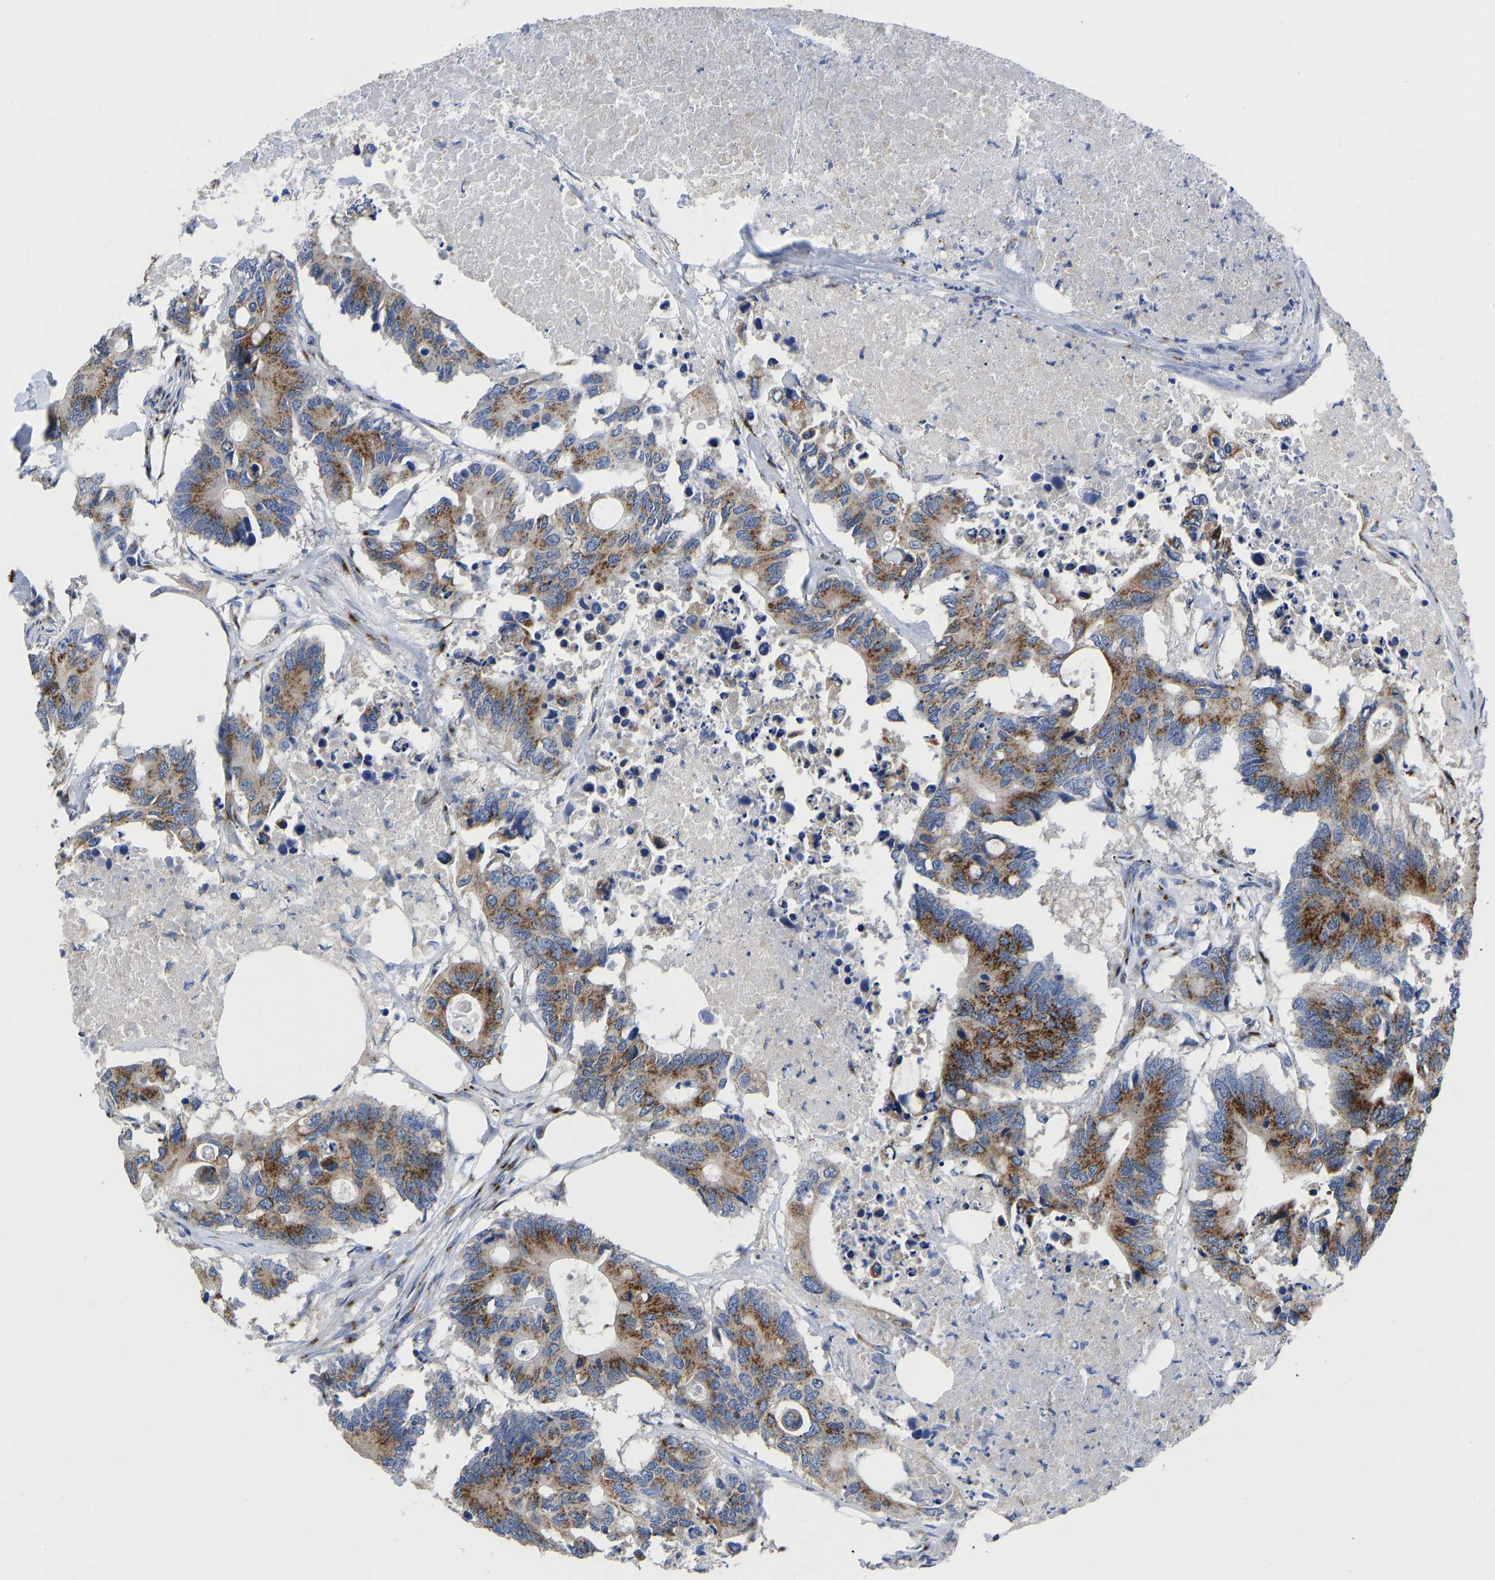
{"staining": {"intensity": "moderate", "quantity": ">75%", "location": "cytoplasmic/membranous"}, "tissue": "colorectal cancer", "cell_type": "Tumor cells", "image_type": "cancer", "snomed": [{"axis": "morphology", "description": "Adenocarcinoma, NOS"}, {"axis": "topography", "description": "Colon"}], "caption": "Colorectal cancer stained with a brown dye reveals moderate cytoplasmic/membranous positive expression in approximately >75% of tumor cells.", "gene": "TMEM87A", "patient": {"sex": "male", "age": 71}}